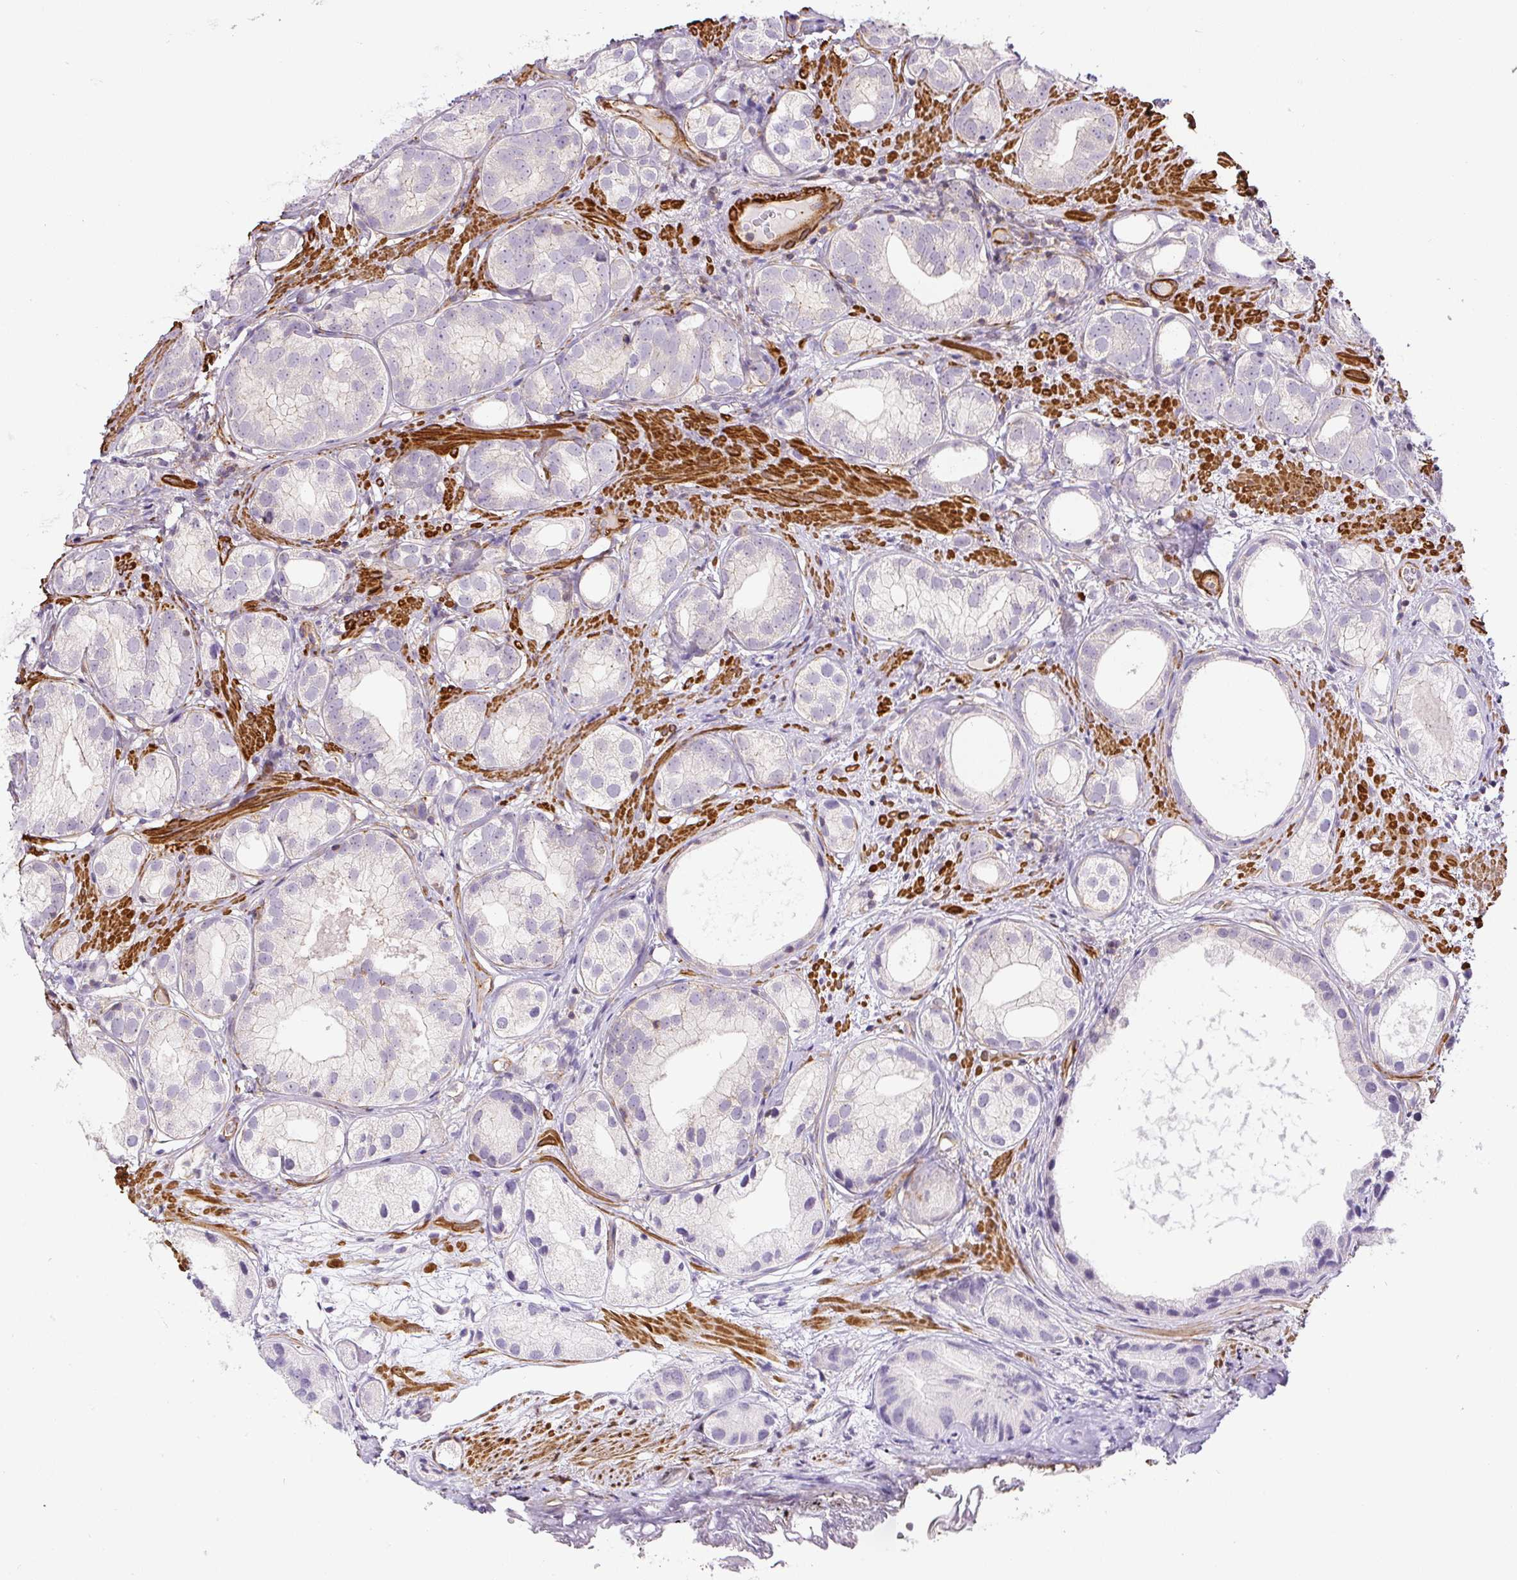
{"staining": {"intensity": "negative", "quantity": "none", "location": "none"}, "tissue": "prostate cancer", "cell_type": "Tumor cells", "image_type": "cancer", "snomed": [{"axis": "morphology", "description": "Adenocarcinoma, High grade"}, {"axis": "topography", "description": "Prostate"}], "caption": "Immunohistochemistry of human prostate cancer (adenocarcinoma (high-grade)) exhibits no positivity in tumor cells.", "gene": "MYL12A", "patient": {"sex": "male", "age": 82}}